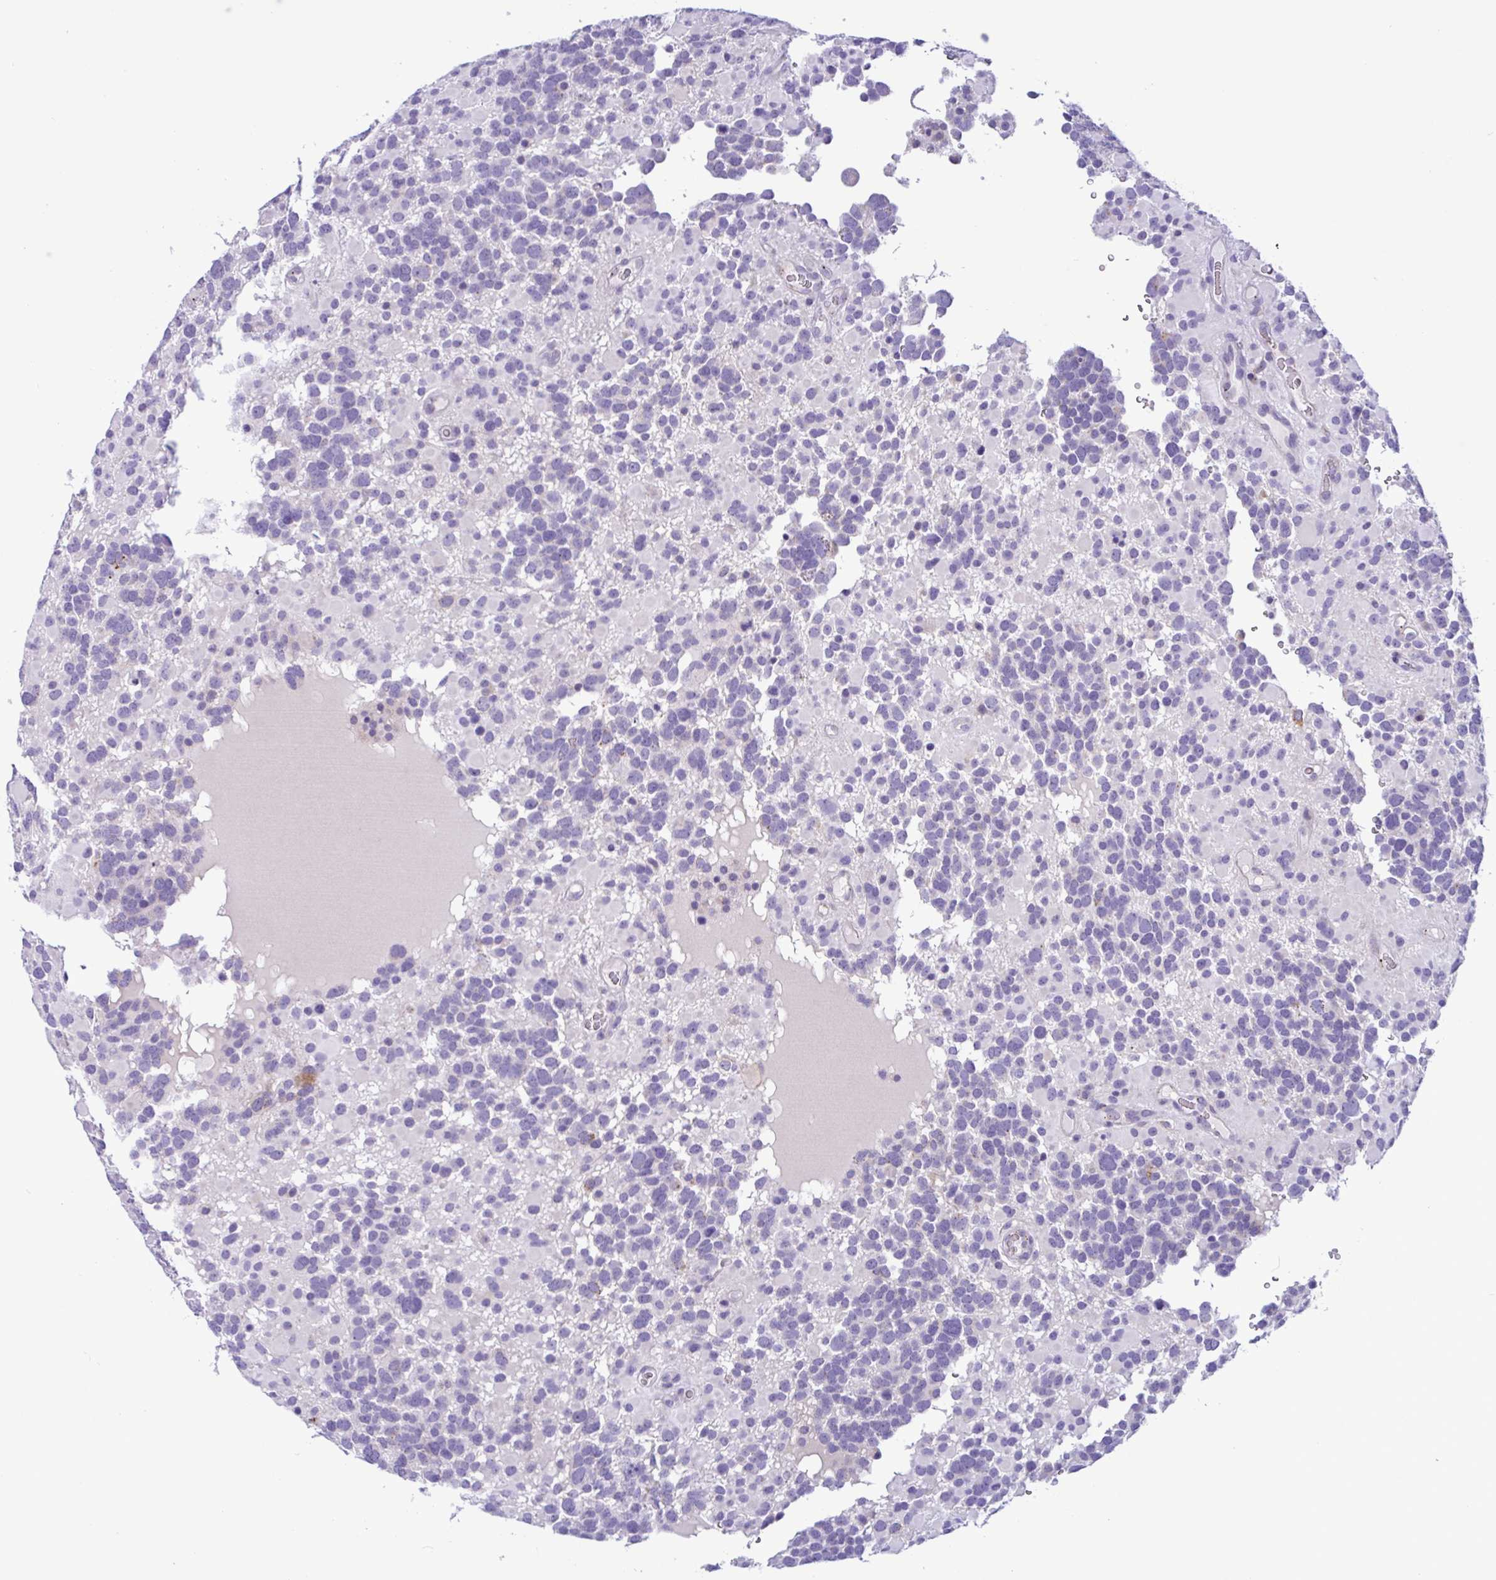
{"staining": {"intensity": "negative", "quantity": "none", "location": "none"}, "tissue": "glioma", "cell_type": "Tumor cells", "image_type": "cancer", "snomed": [{"axis": "morphology", "description": "Glioma, malignant, High grade"}, {"axis": "topography", "description": "Brain"}], "caption": "Tumor cells show no significant expression in glioma.", "gene": "SREBF1", "patient": {"sex": "female", "age": 40}}